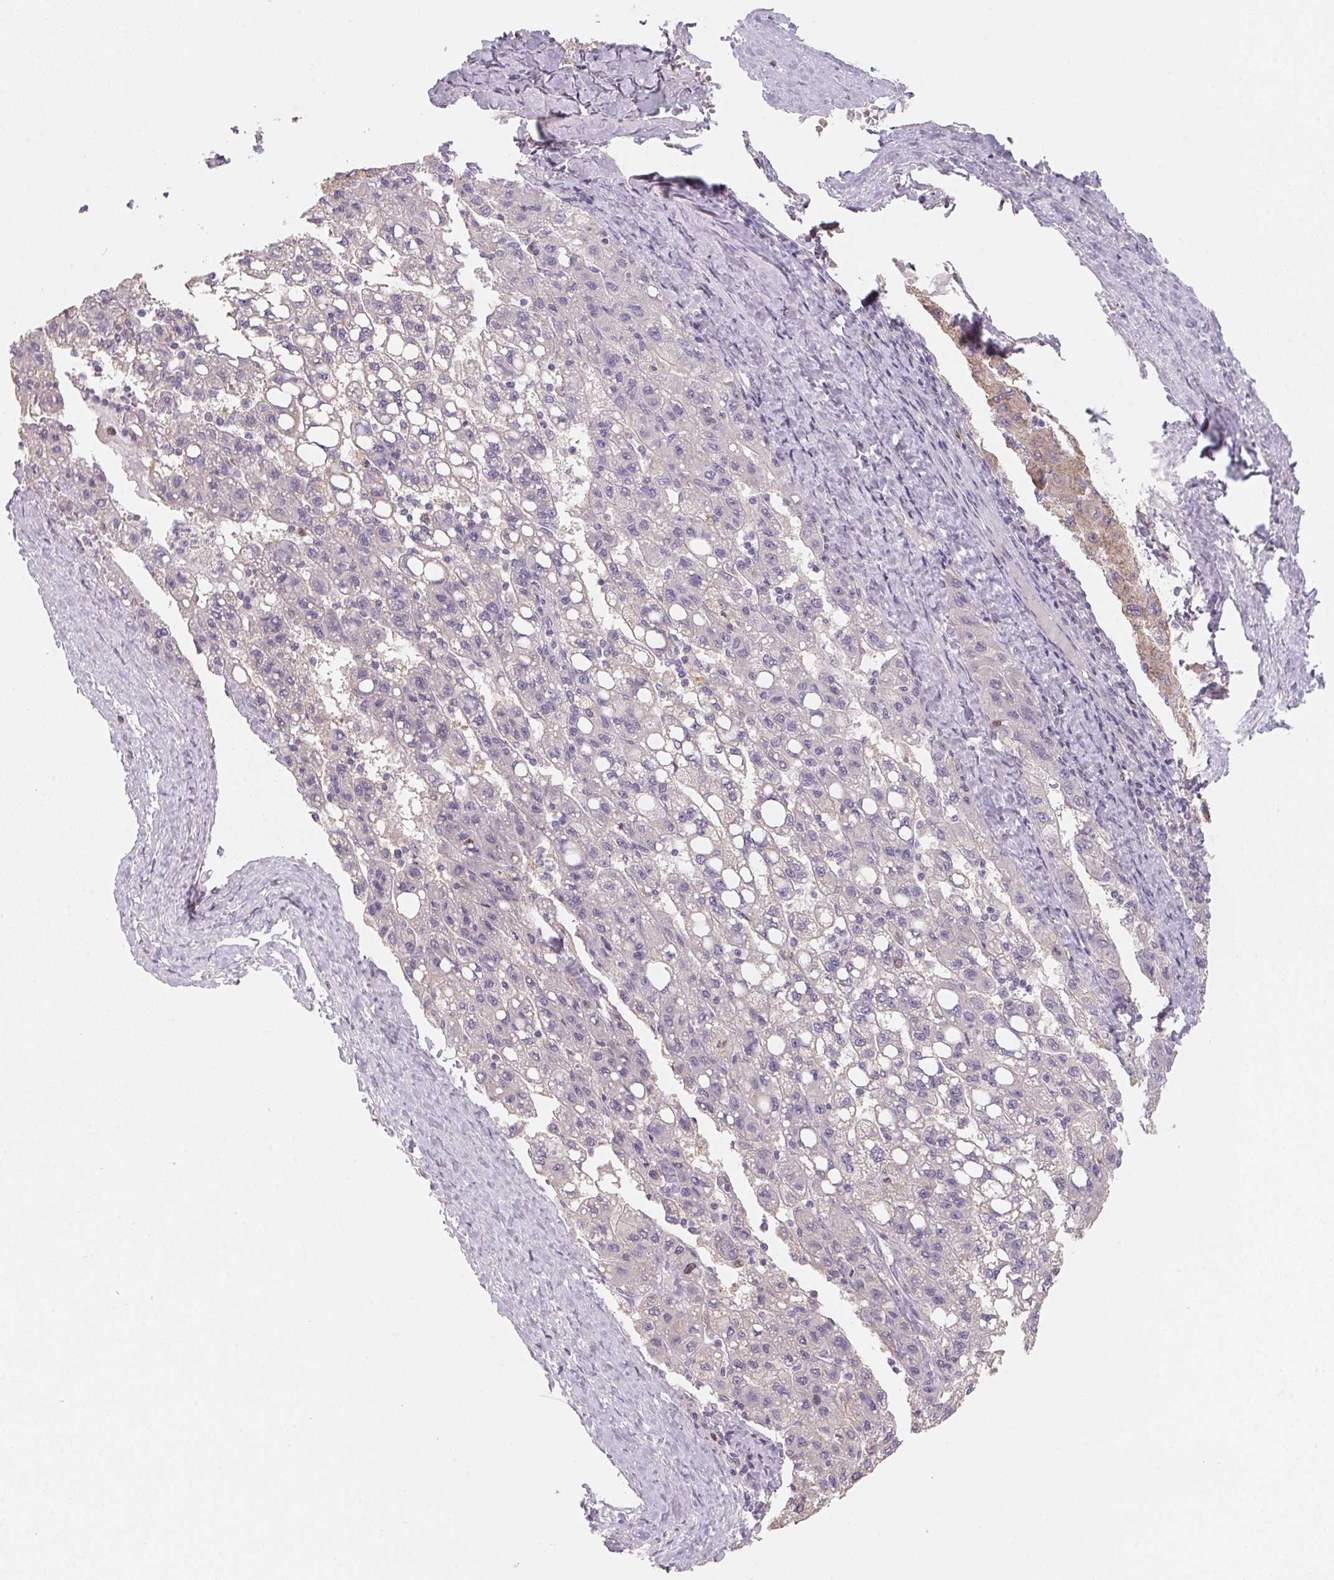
{"staining": {"intensity": "negative", "quantity": "none", "location": "none"}, "tissue": "liver cancer", "cell_type": "Tumor cells", "image_type": "cancer", "snomed": [{"axis": "morphology", "description": "Carcinoma, Hepatocellular, NOS"}, {"axis": "topography", "description": "Liver"}], "caption": "DAB (3,3'-diaminobenzidine) immunohistochemical staining of liver cancer (hepatocellular carcinoma) exhibits no significant staining in tumor cells. The staining was performed using DAB (3,3'-diaminobenzidine) to visualize the protein expression in brown, while the nuclei were stained in blue with hematoxylin (Magnification: 20x).", "gene": "KIFC1", "patient": {"sex": "female", "age": 82}}